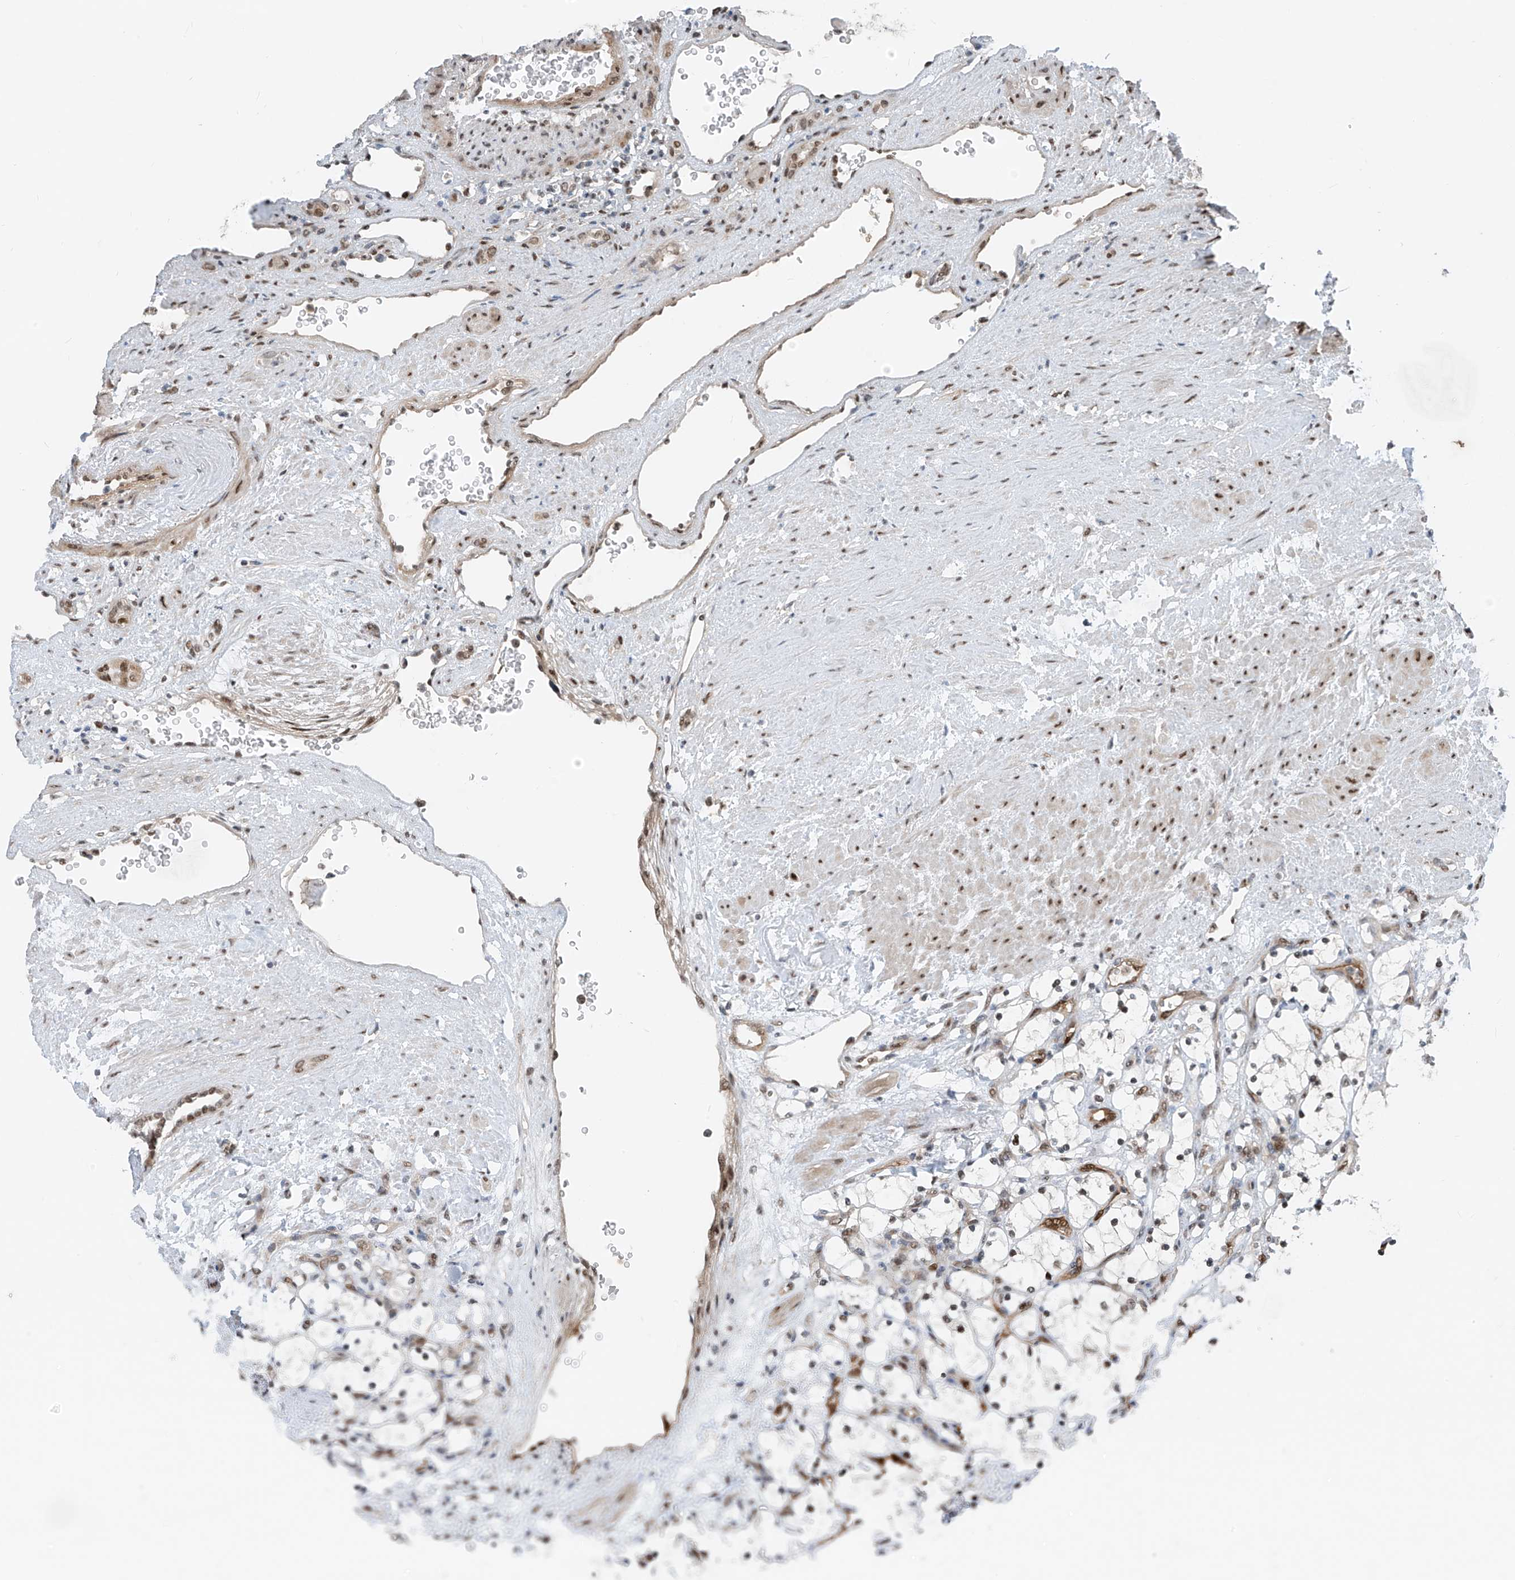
{"staining": {"intensity": "moderate", "quantity": "25%-75%", "location": "nuclear"}, "tissue": "renal cancer", "cell_type": "Tumor cells", "image_type": "cancer", "snomed": [{"axis": "morphology", "description": "Adenocarcinoma, NOS"}, {"axis": "topography", "description": "Kidney"}], "caption": "A histopathology image showing moderate nuclear expression in approximately 25%-75% of tumor cells in renal cancer (adenocarcinoma), as visualized by brown immunohistochemical staining.", "gene": "RBP7", "patient": {"sex": "female", "age": 69}}